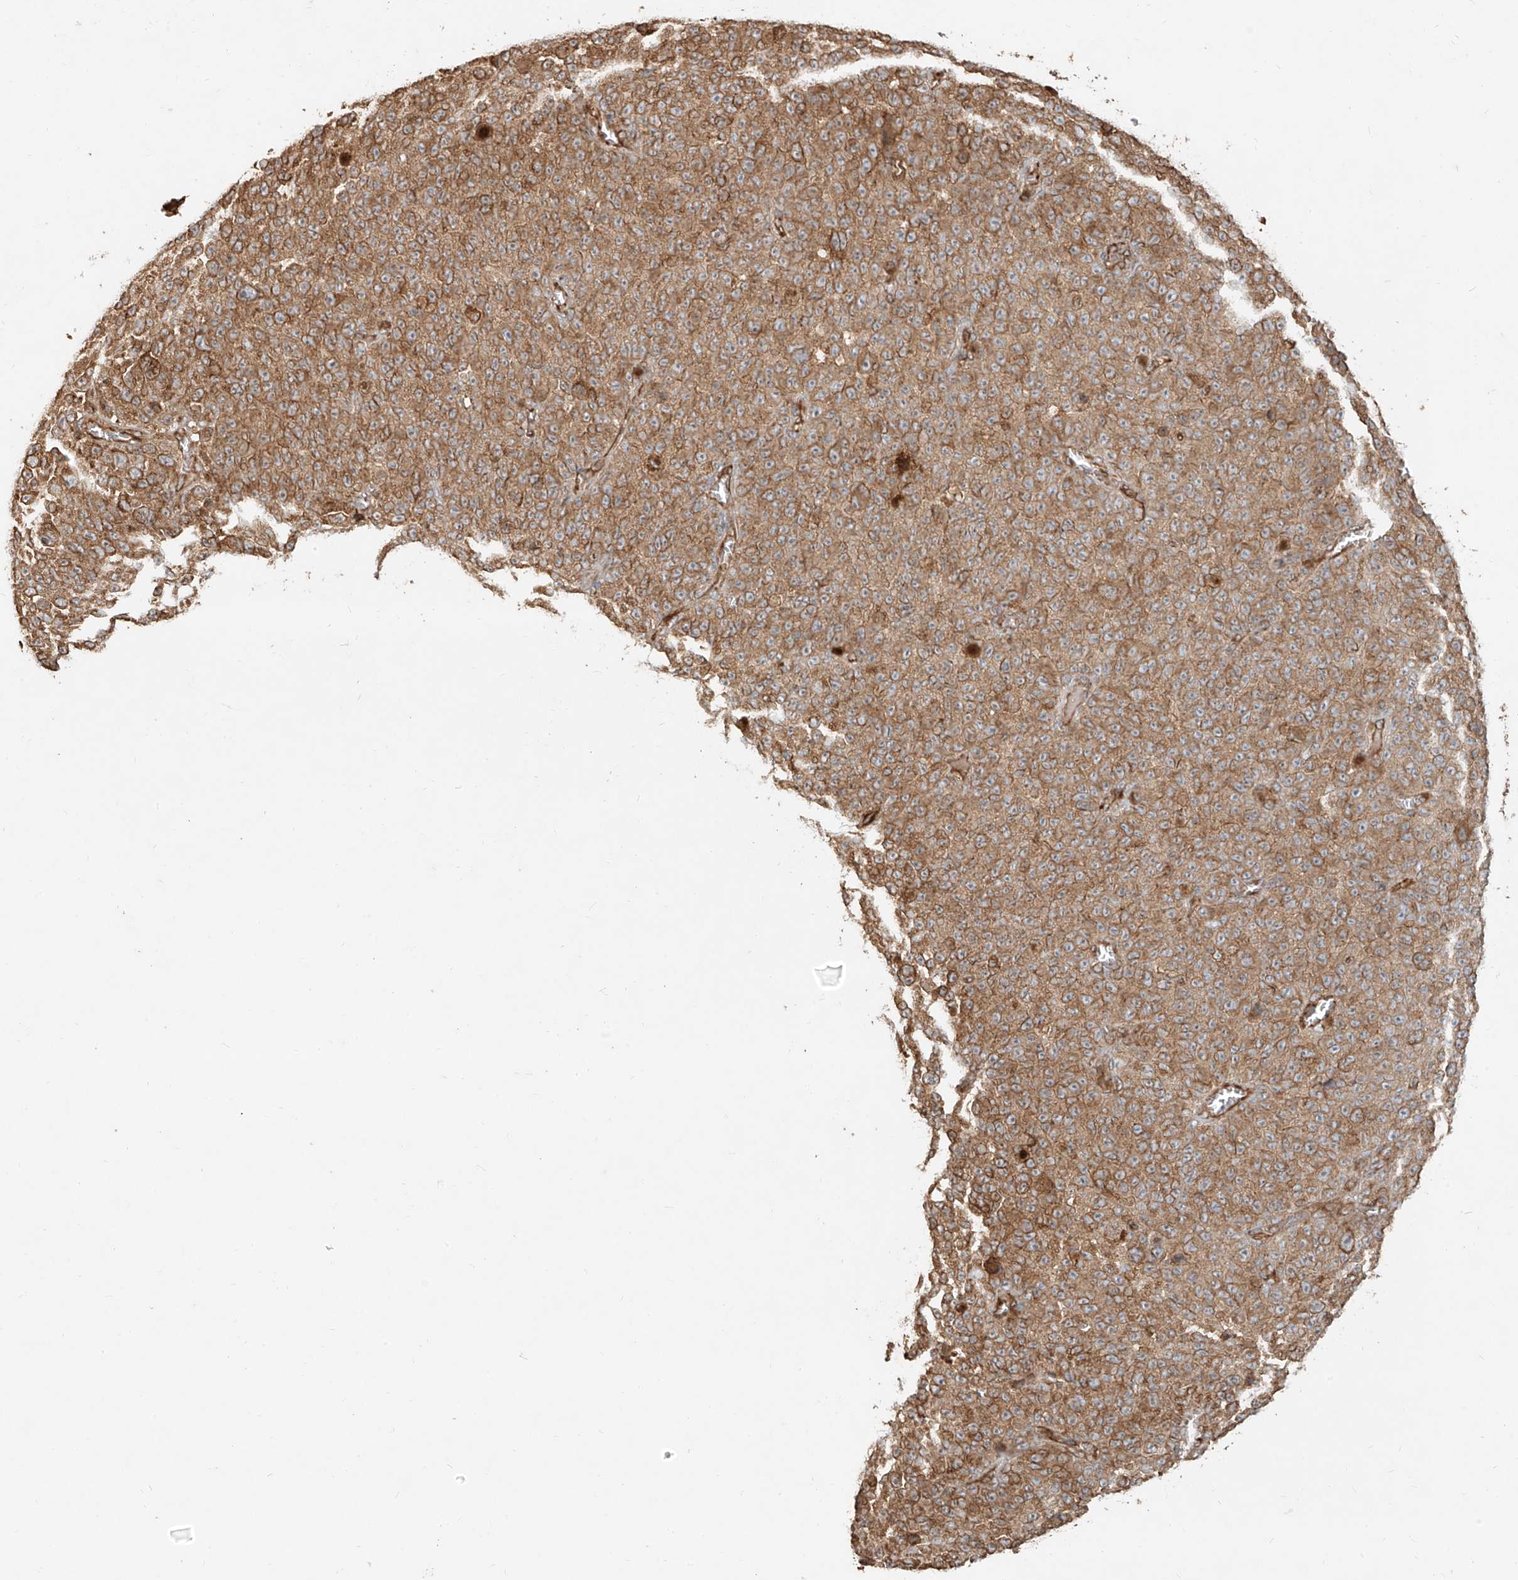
{"staining": {"intensity": "moderate", "quantity": ">75%", "location": "cytoplasmic/membranous"}, "tissue": "melanoma", "cell_type": "Tumor cells", "image_type": "cancer", "snomed": [{"axis": "morphology", "description": "Malignant melanoma, NOS"}, {"axis": "topography", "description": "Skin"}], "caption": "Tumor cells exhibit medium levels of moderate cytoplasmic/membranous positivity in approximately >75% of cells in melanoma.", "gene": "EFNB1", "patient": {"sex": "female", "age": 82}}